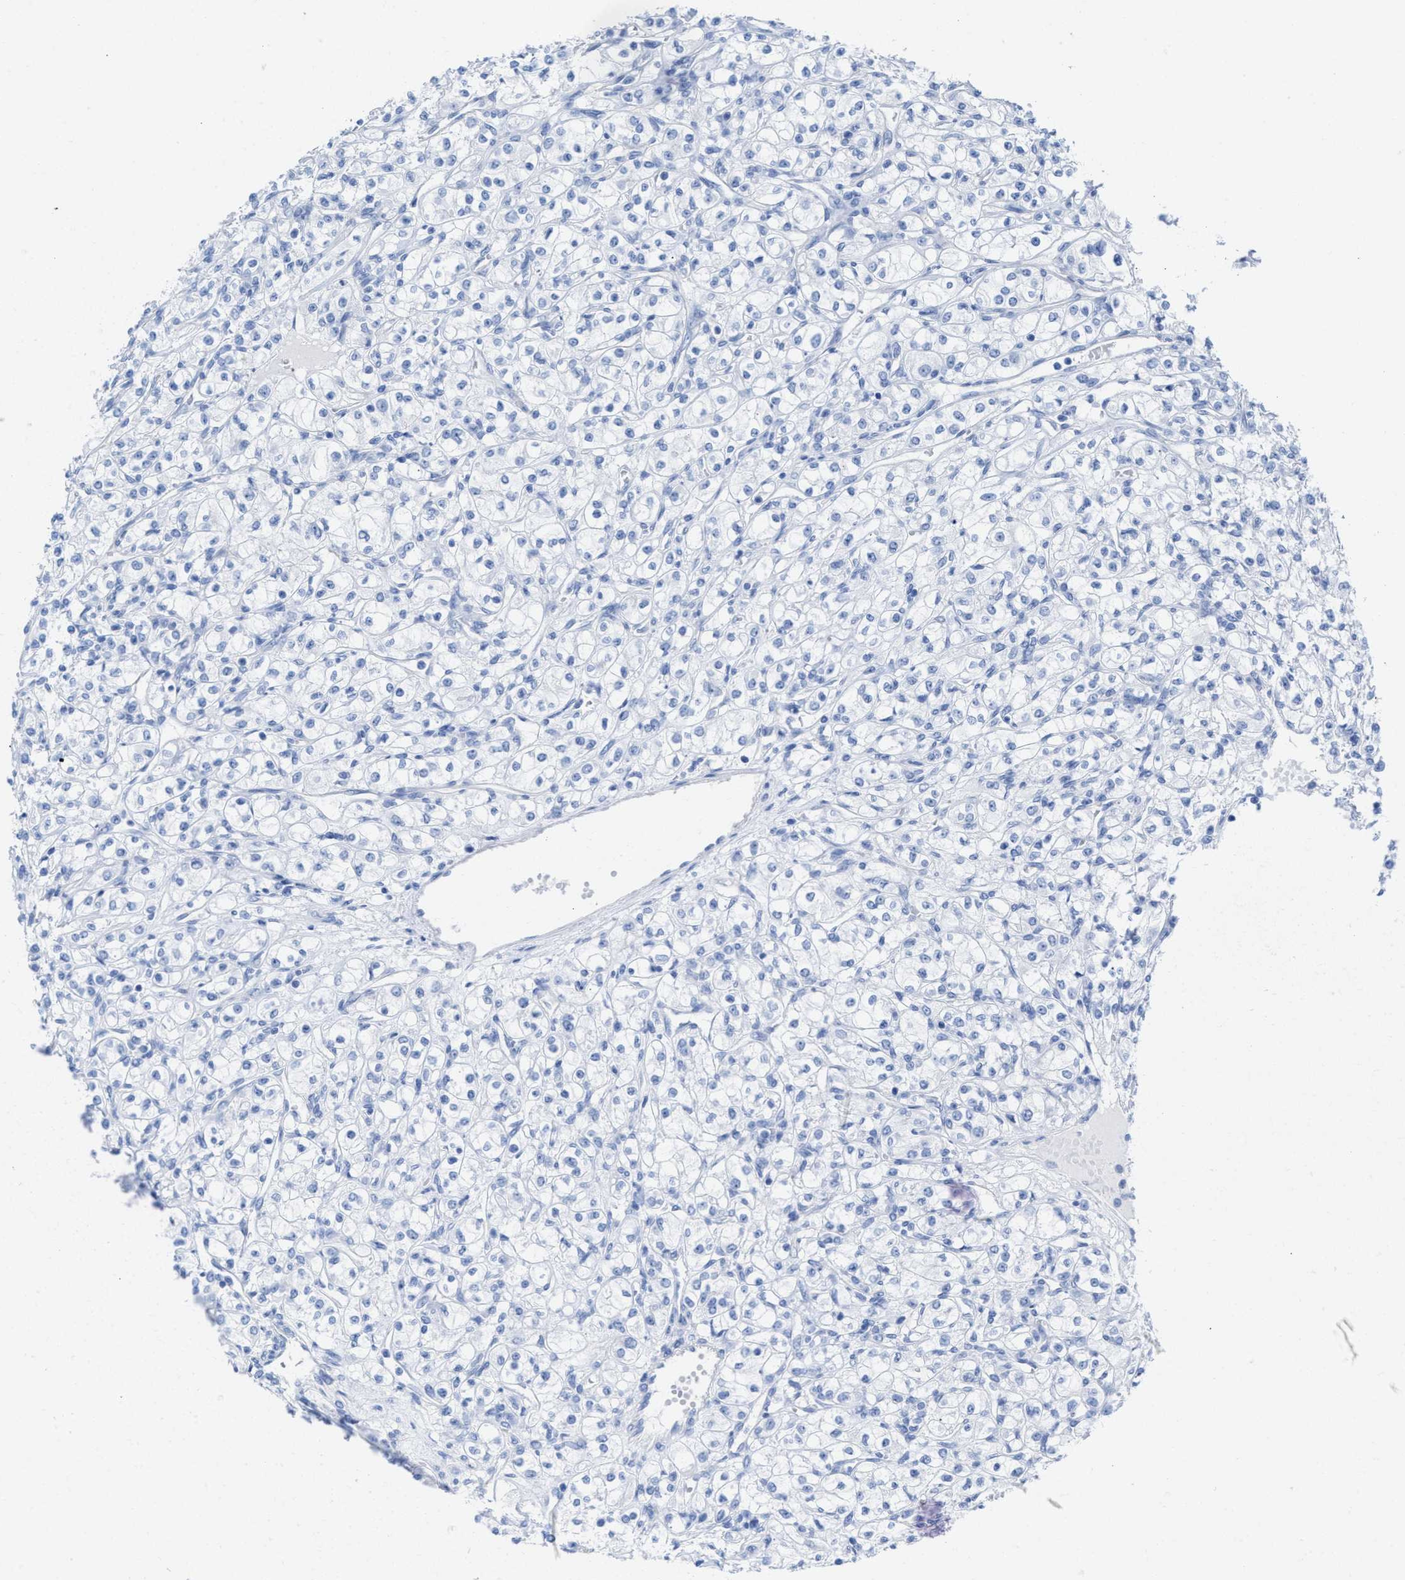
{"staining": {"intensity": "negative", "quantity": "none", "location": "none"}, "tissue": "renal cancer", "cell_type": "Tumor cells", "image_type": "cancer", "snomed": [{"axis": "morphology", "description": "Adenocarcinoma, NOS"}, {"axis": "topography", "description": "Kidney"}], "caption": "IHC histopathology image of human renal adenocarcinoma stained for a protein (brown), which displays no staining in tumor cells.", "gene": "CPA1", "patient": {"sex": "male", "age": 77}}